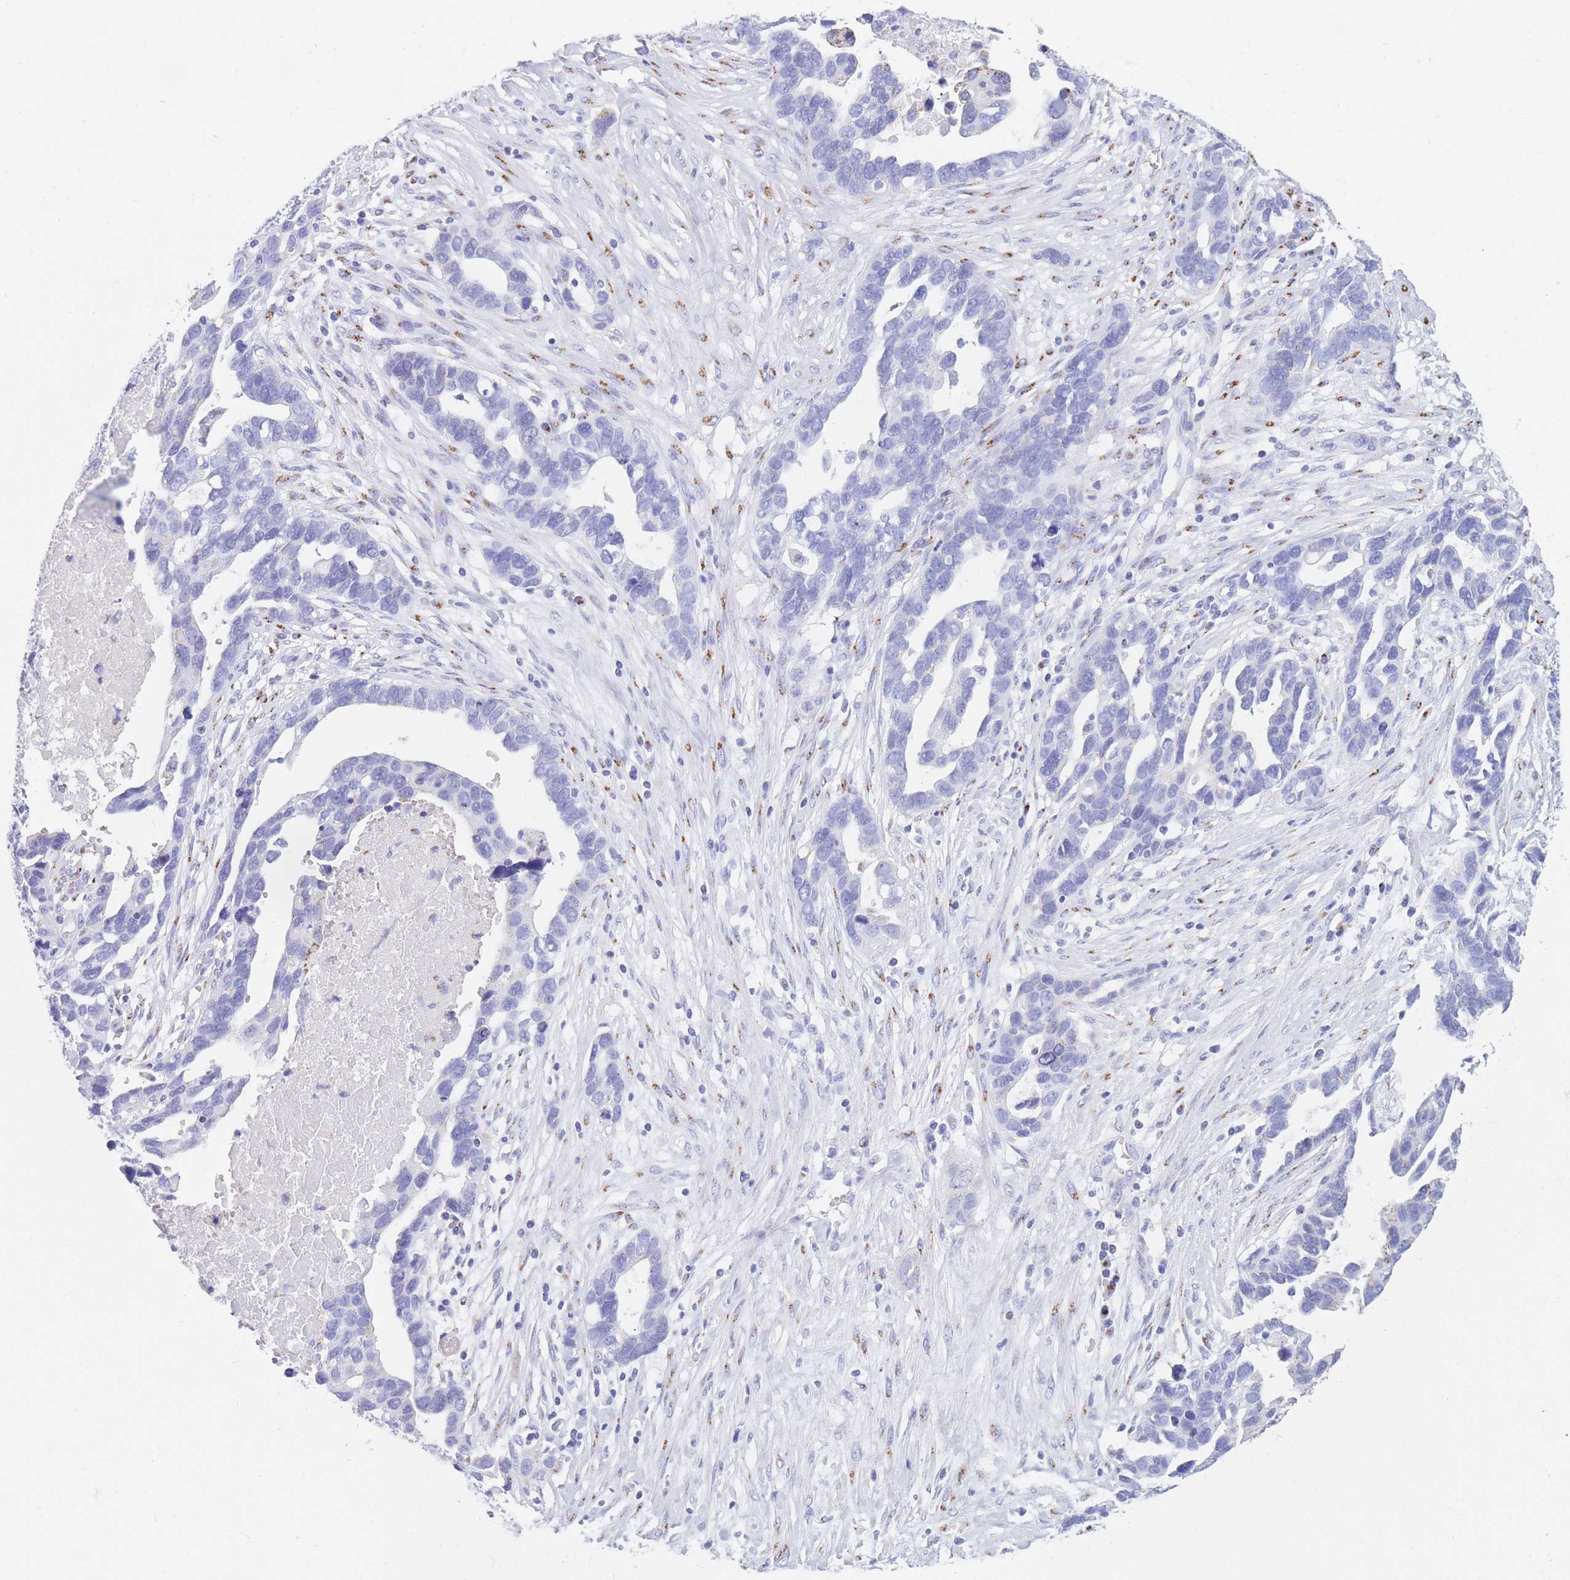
{"staining": {"intensity": "negative", "quantity": "none", "location": "none"}, "tissue": "ovarian cancer", "cell_type": "Tumor cells", "image_type": "cancer", "snomed": [{"axis": "morphology", "description": "Cystadenocarcinoma, serous, NOS"}, {"axis": "topography", "description": "Ovary"}], "caption": "This is an immunohistochemistry micrograph of human ovarian cancer. There is no staining in tumor cells.", "gene": "FAM3C", "patient": {"sex": "female", "age": 54}}